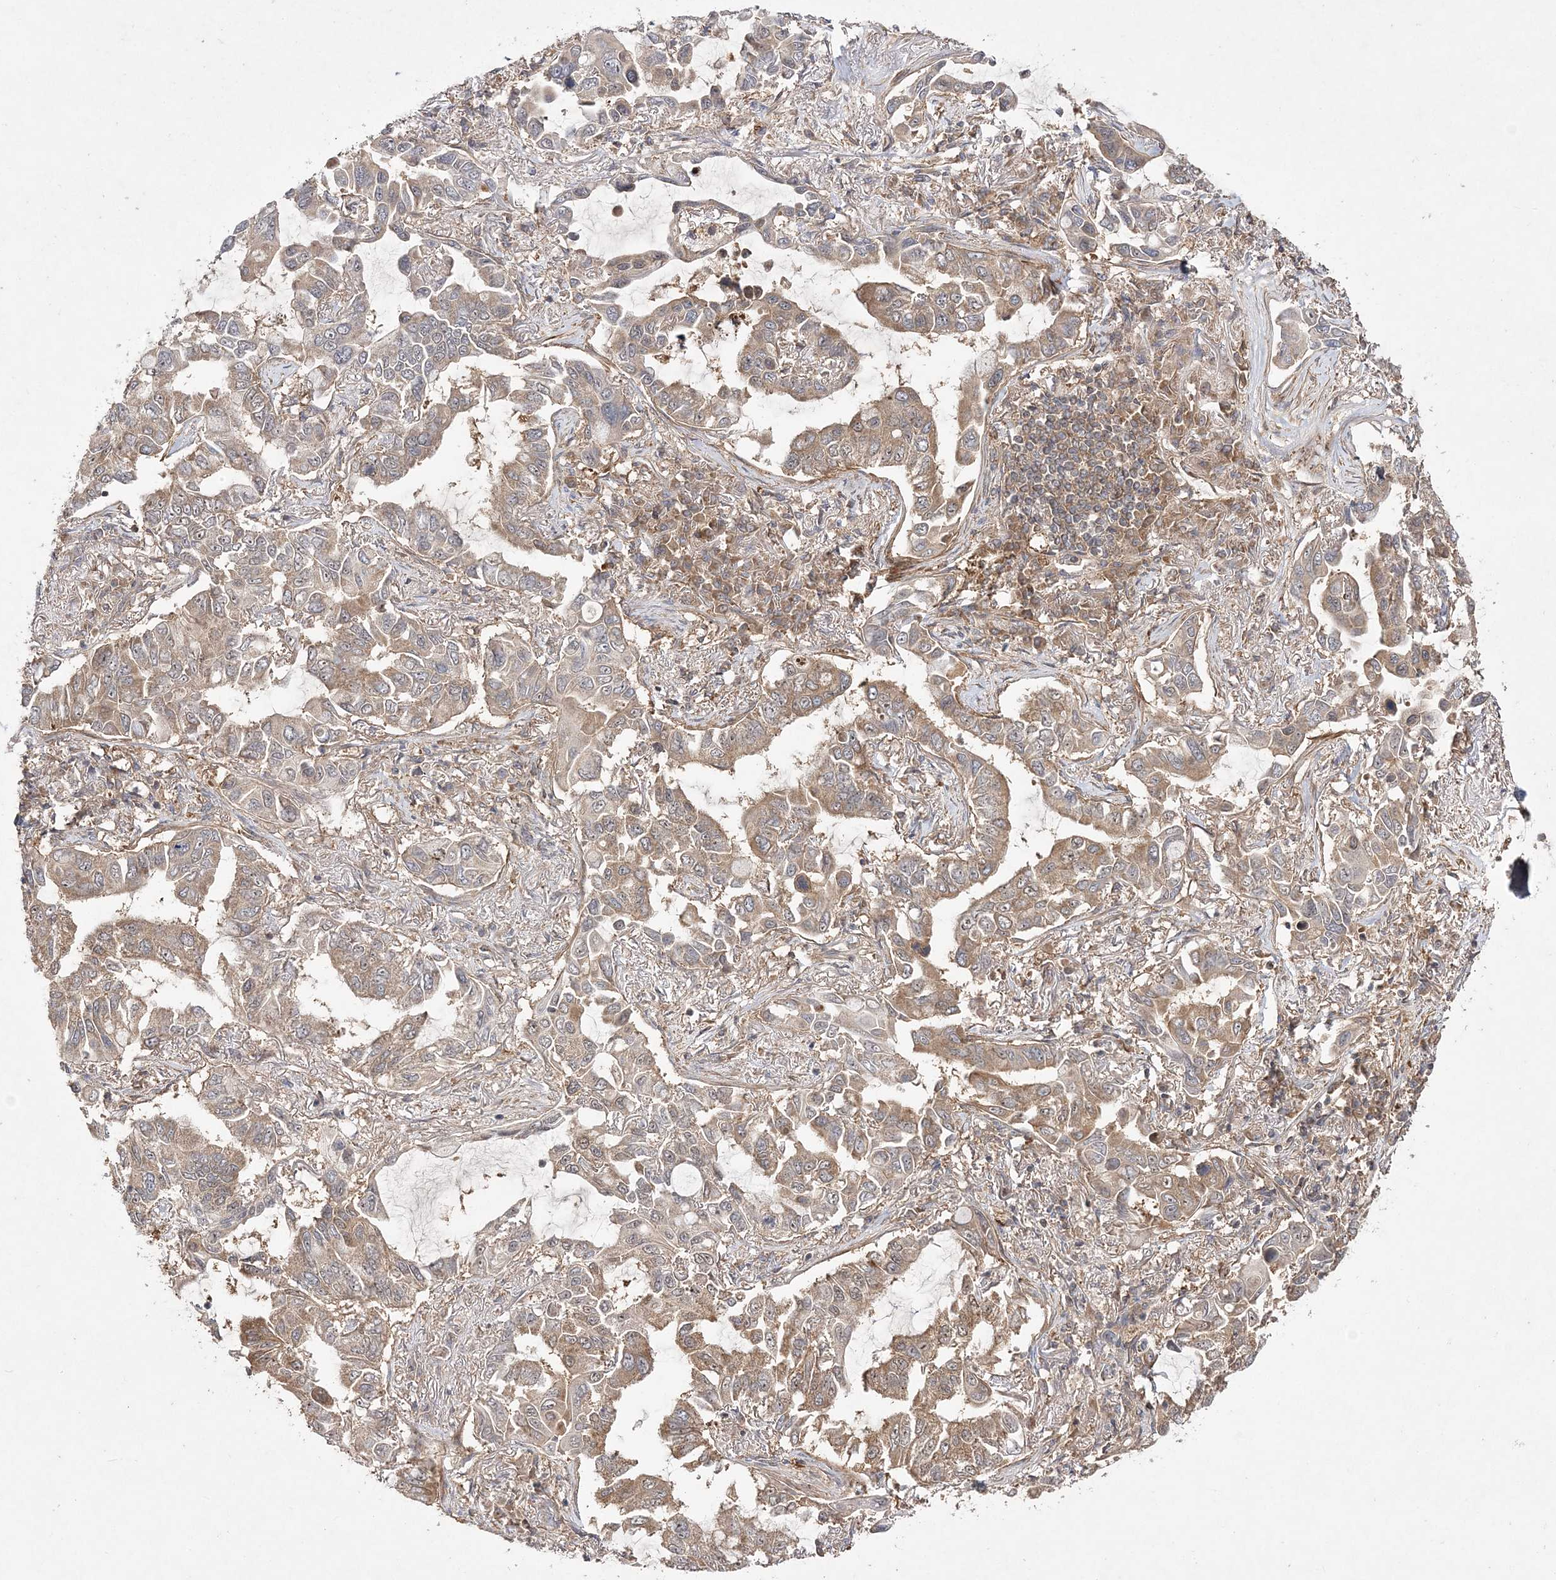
{"staining": {"intensity": "moderate", "quantity": "25%-75%", "location": "cytoplasmic/membranous"}, "tissue": "lung cancer", "cell_type": "Tumor cells", "image_type": "cancer", "snomed": [{"axis": "morphology", "description": "Adenocarcinoma, NOS"}, {"axis": "topography", "description": "Lung"}], "caption": "Protein staining exhibits moderate cytoplasmic/membranous staining in approximately 25%-75% of tumor cells in lung adenocarcinoma. (brown staining indicates protein expression, while blue staining denotes nuclei).", "gene": "TMEM9B", "patient": {"sex": "male", "age": 64}}